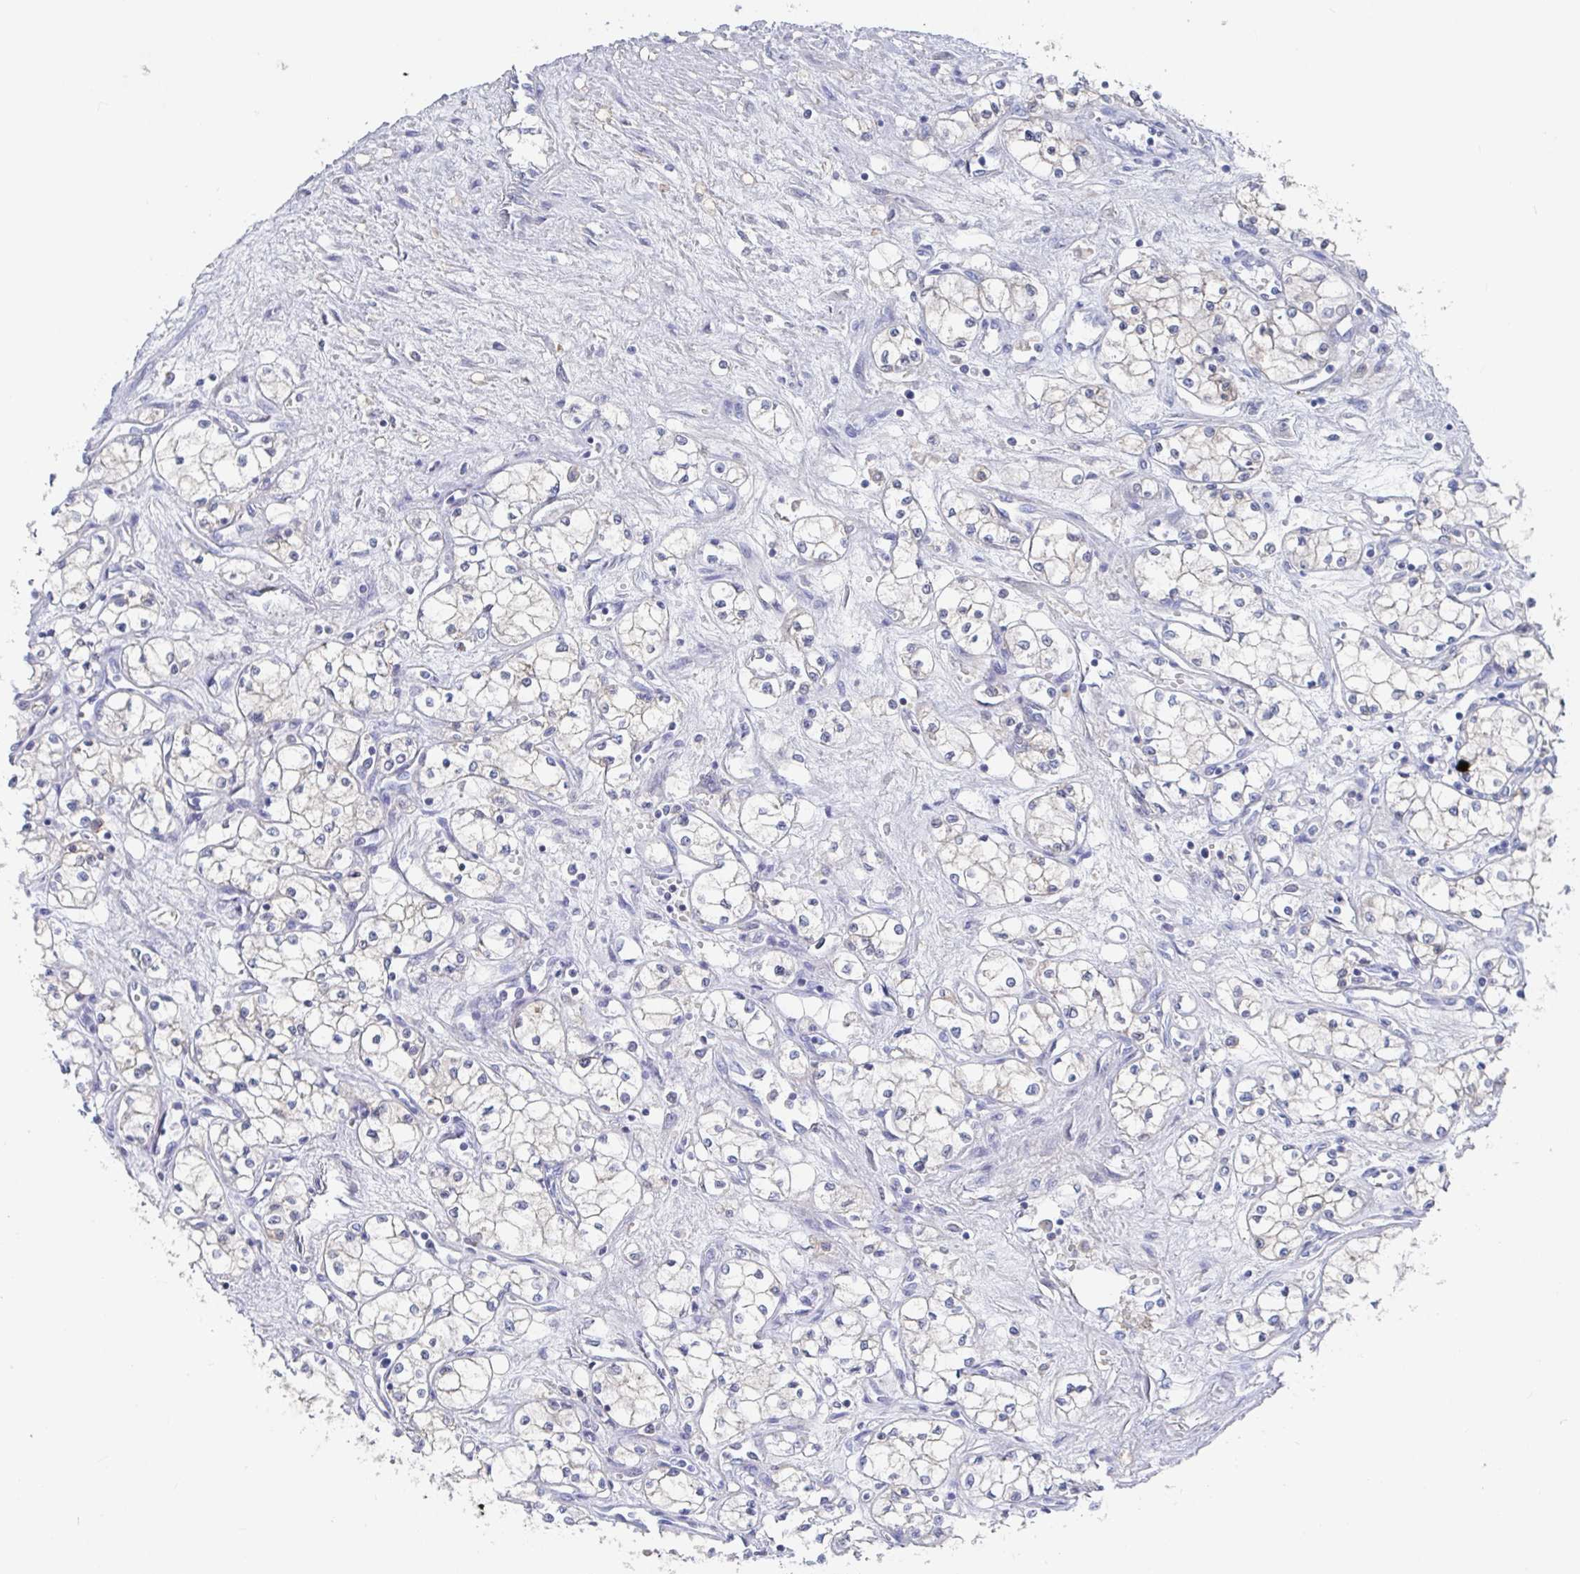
{"staining": {"intensity": "negative", "quantity": "none", "location": "none"}, "tissue": "renal cancer", "cell_type": "Tumor cells", "image_type": "cancer", "snomed": [{"axis": "morphology", "description": "Normal tissue, NOS"}, {"axis": "morphology", "description": "Adenocarcinoma, NOS"}, {"axis": "topography", "description": "Kidney"}], "caption": "Immunohistochemistry (IHC) histopathology image of neoplastic tissue: human adenocarcinoma (renal) stained with DAB displays no significant protein expression in tumor cells.", "gene": "GPR148", "patient": {"sex": "male", "age": 59}}